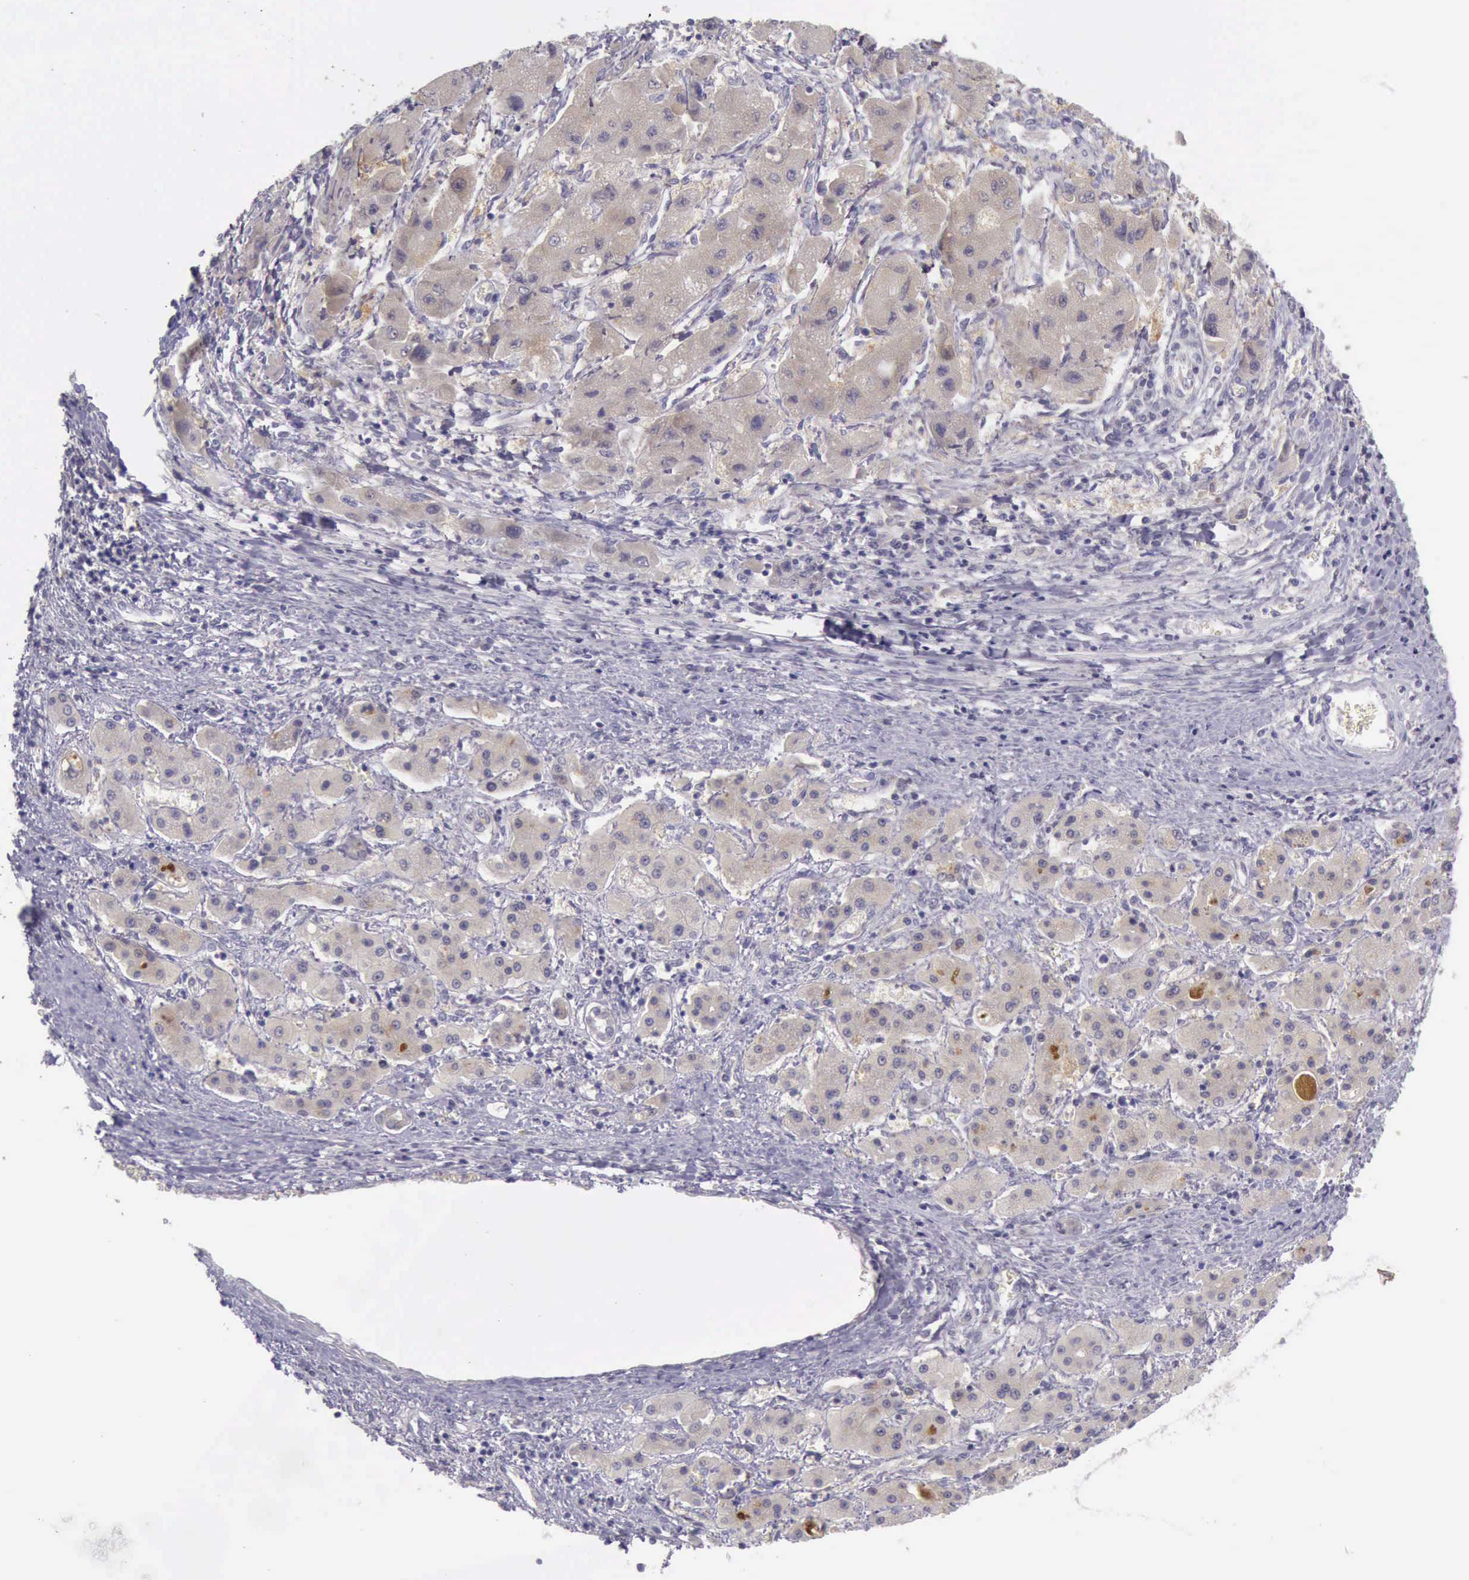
{"staining": {"intensity": "weak", "quantity": ">75%", "location": "cytoplasmic/membranous"}, "tissue": "liver cancer", "cell_type": "Tumor cells", "image_type": "cancer", "snomed": [{"axis": "morphology", "description": "Carcinoma, Hepatocellular, NOS"}, {"axis": "topography", "description": "Liver"}], "caption": "Liver cancer (hepatocellular carcinoma) stained with DAB (3,3'-diaminobenzidine) immunohistochemistry (IHC) exhibits low levels of weak cytoplasmic/membranous expression in about >75% of tumor cells.", "gene": "ARNT2", "patient": {"sex": "male", "age": 24}}